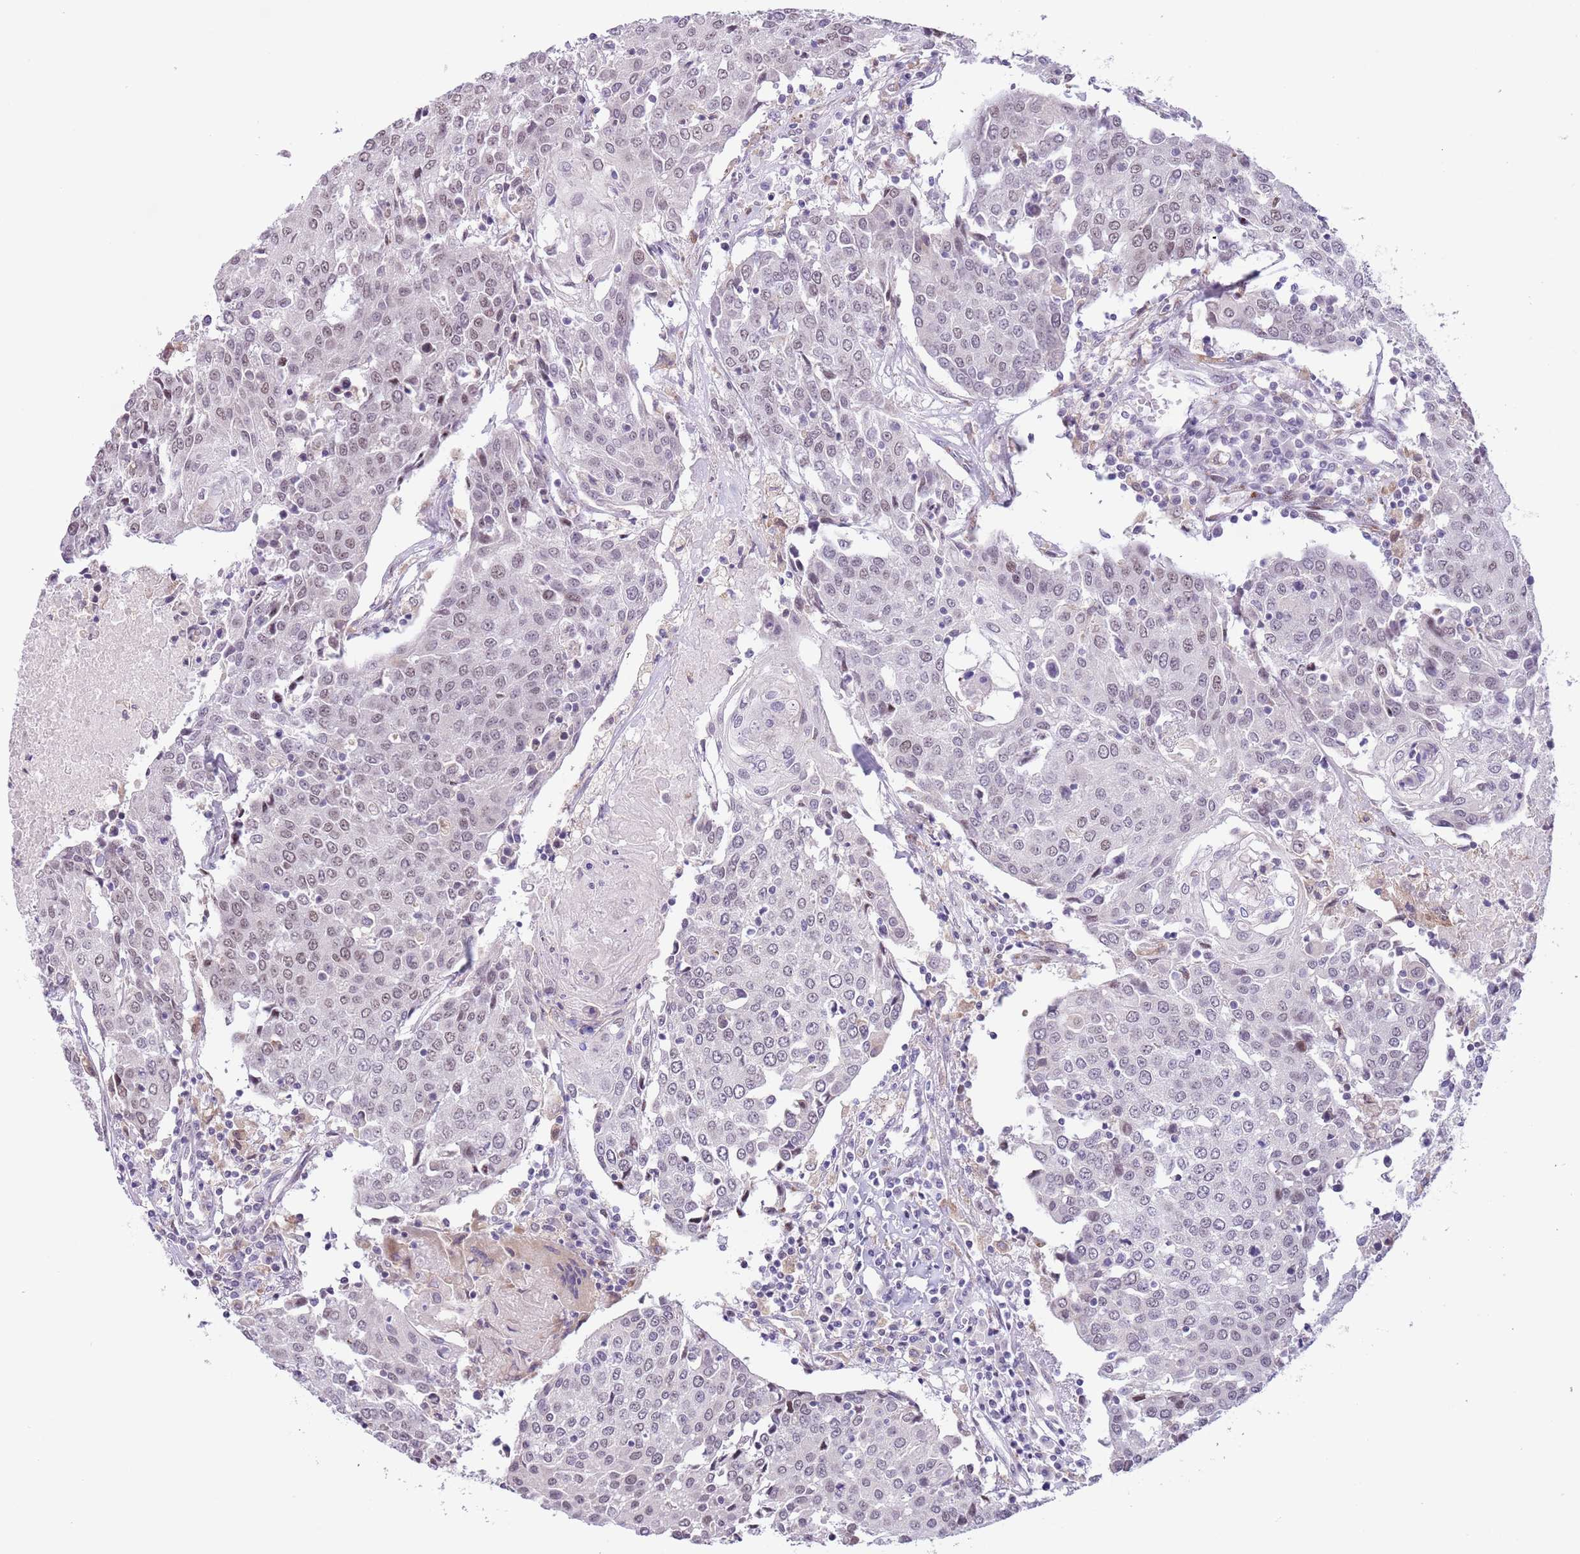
{"staining": {"intensity": "weak", "quantity": "25%-75%", "location": "nuclear"}, "tissue": "urothelial cancer", "cell_type": "Tumor cells", "image_type": "cancer", "snomed": [{"axis": "morphology", "description": "Urothelial carcinoma, High grade"}, {"axis": "topography", "description": "Urinary bladder"}], "caption": "High-grade urothelial carcinoma was stained to show a protein in brown. There is low levels of weak nuclear positivity in about 25%-75% of tumor cells.", "gene": "ZNF576", "patient": {"sex": "female", "age": 85}}